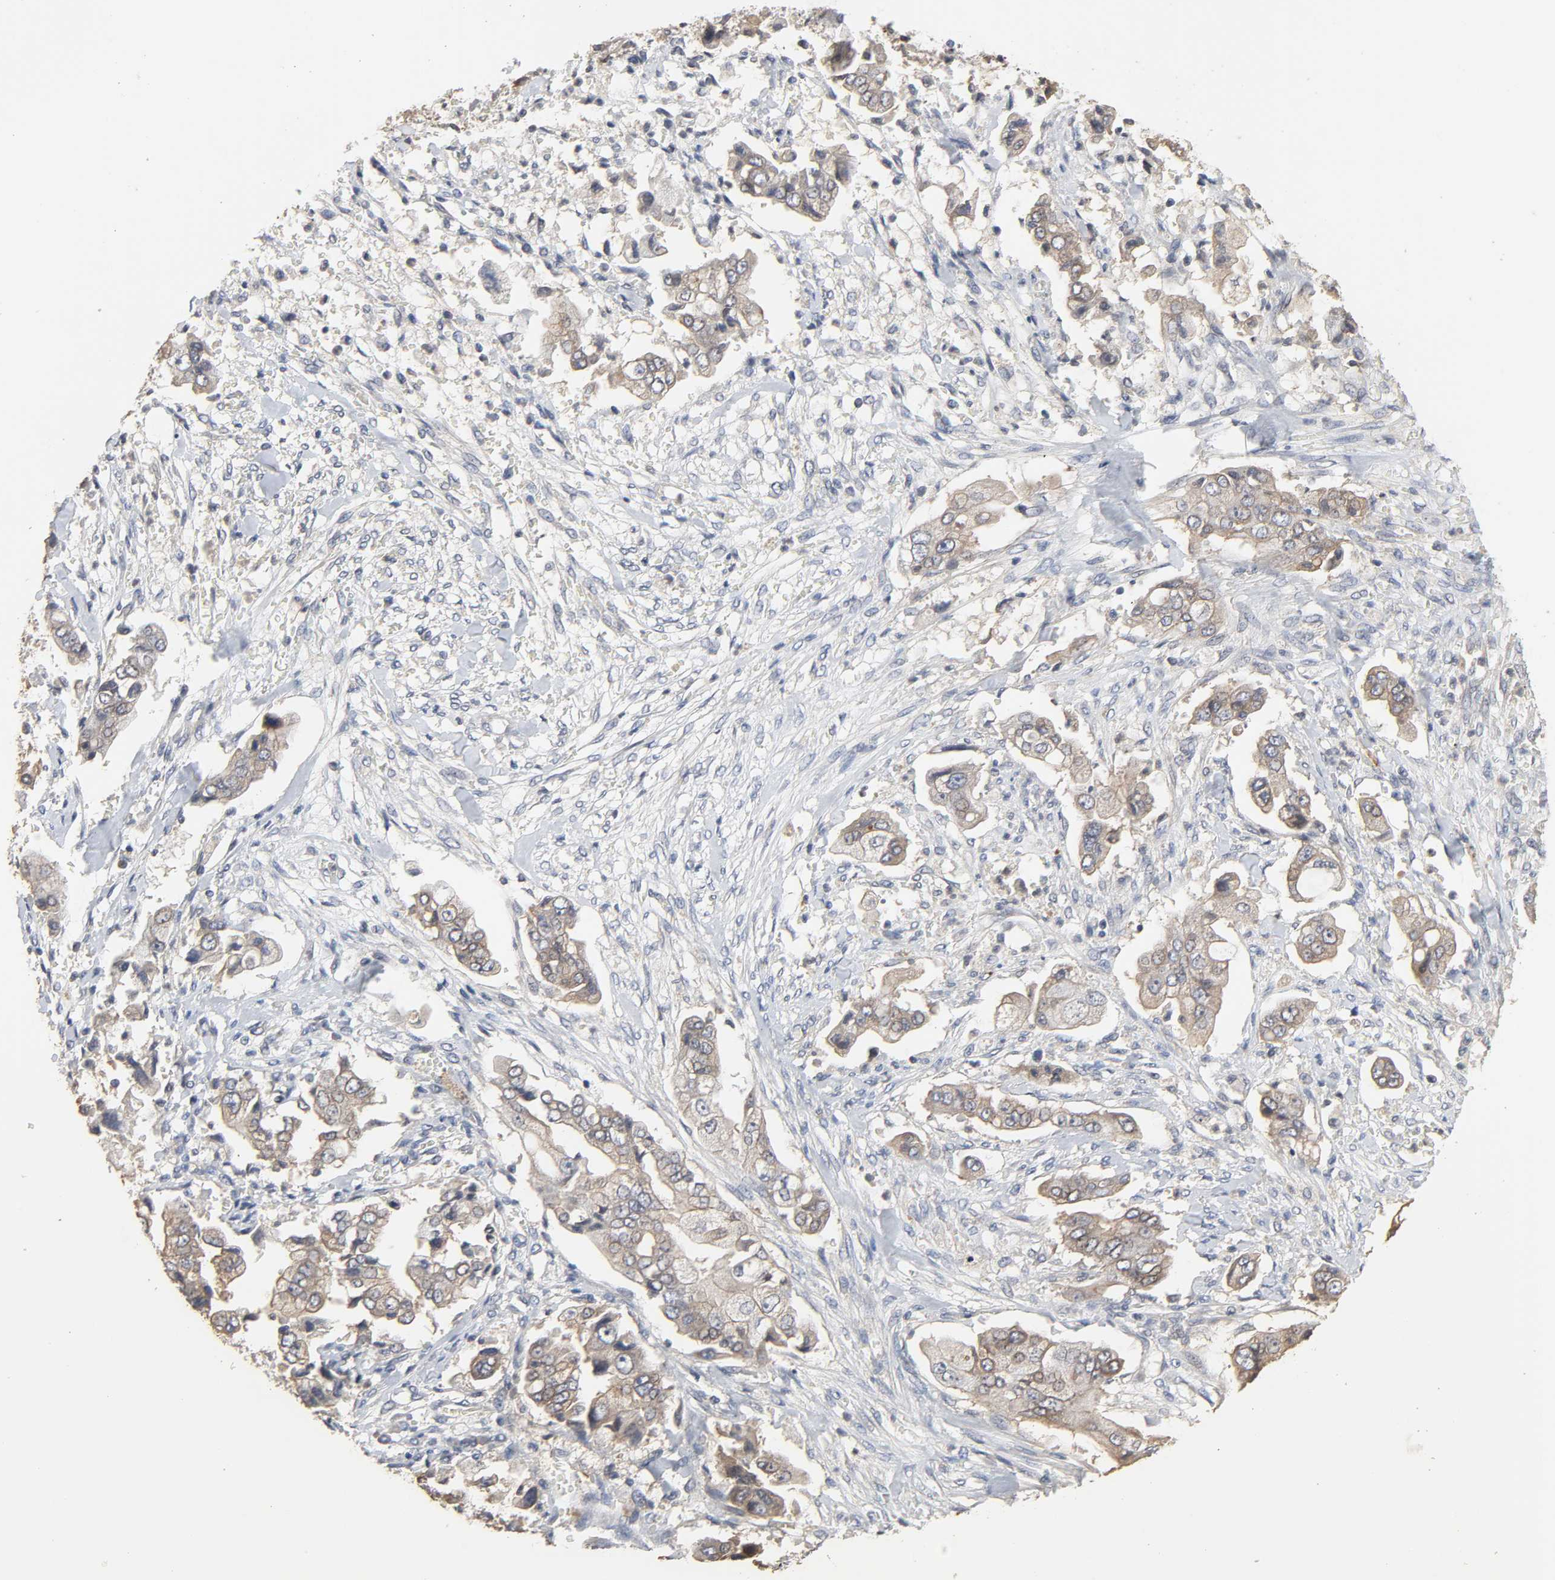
{"staining": {"intensity": "moderate", "quantity": ">75%", "location": "cytoplasmic/membranous"}, "tissue": "stomach cancer", "cell_type": "Tumor cells", "image_type": "cancer", "snomed": [{"axis": "morphology", "description": "Adenocarcinoma, NOS"}, {"axis": "topography", "description": "Stomach"}], "caption": "Moderate cytoplasmic/membranous positivity for a protein is seen in about >75% of tumor cells of stomach cancer (adenocarcinoma) using immunohistochemistry (IHC).", "gene": "CCDC175", "patient": {"sex": "male", "age": 62}}